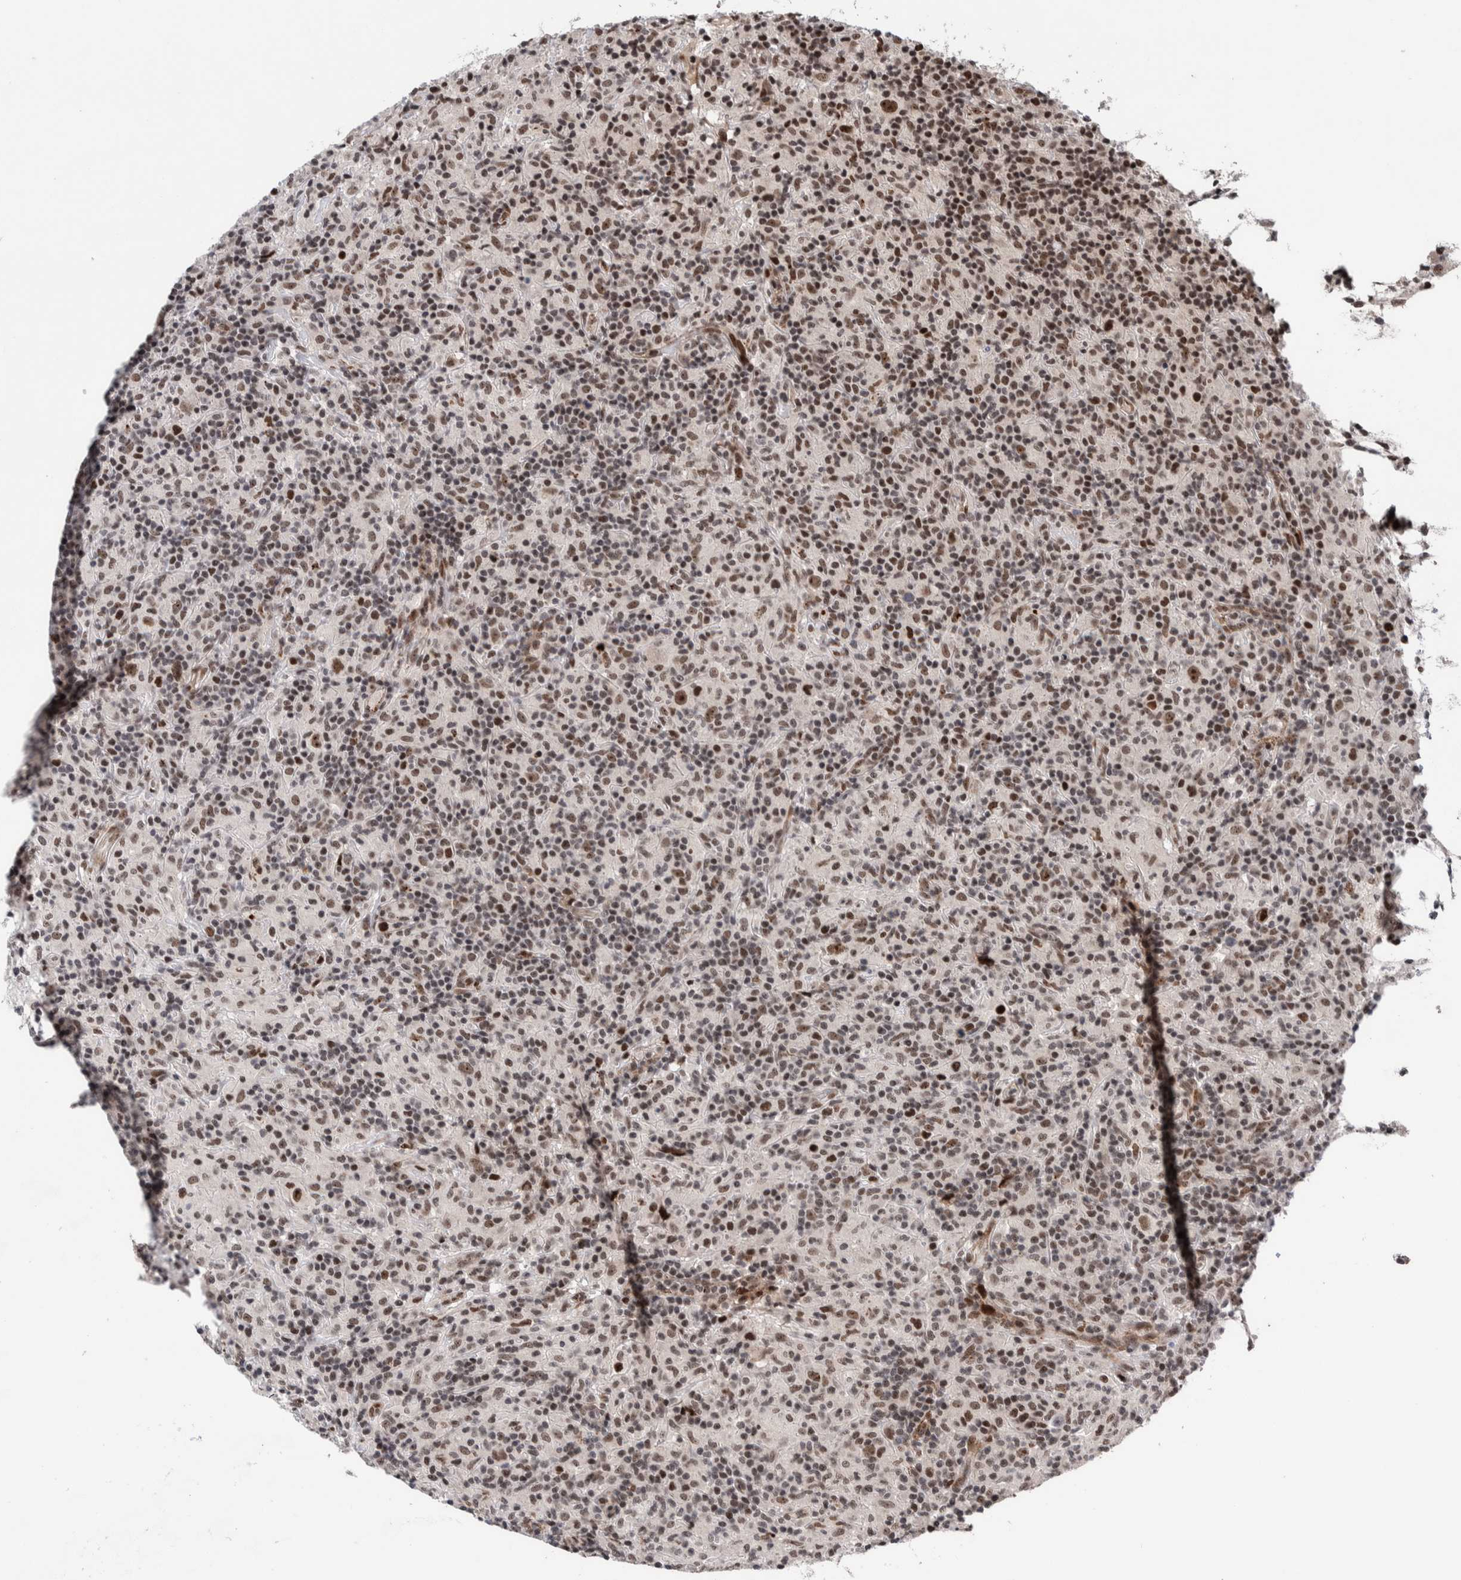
{"staining": {"intensity": "moderate", "quantity": ">75%", "location": "nuclear"}, "tissue": "lymphoma", "cell_type": "Tumor cells", "image_type": "cancer", "snomed": [{"axis": "morphology", "description": "Hodgkin's disease, NOS"}, {"axis": "topography", "description": "Lymph node"}], "caption": "Hodgkin's disease was stained to show a protein in brown. There is medium levels of moderate nuclear positivity in approximately >75% of tumor cells.", "gene": "CHD4", "patient": {"sex": "male", "age": 70}}